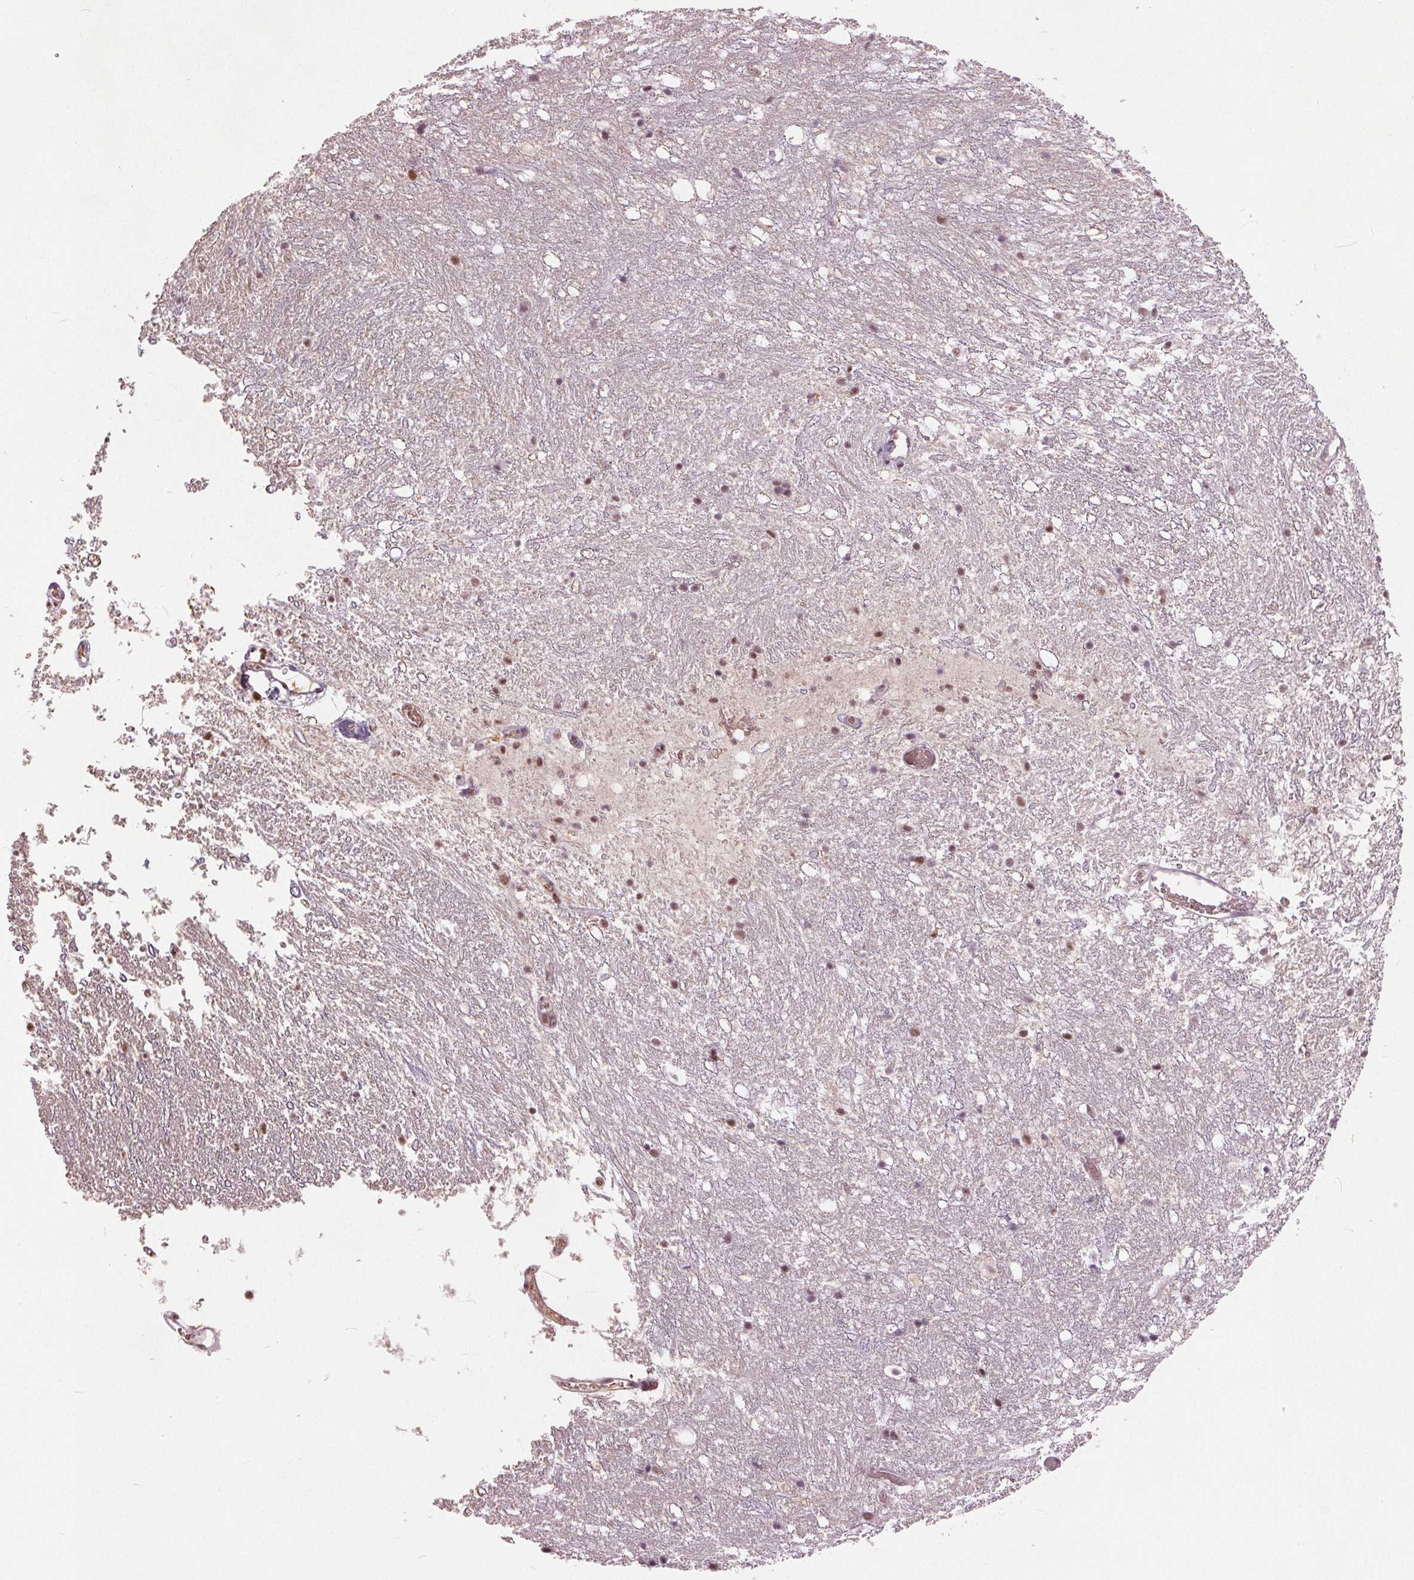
{"staining": {"intensity": "moderate", "quantity": "<25%", "location": "nuclear"}, "tissue": "hippocampus", "cell_type": "Glial cells", "image_type": "normal", "snomed": [{"axis": "morphology", "description": "Normal tissue, NOS"}, {"axis": "topography", "description": "Hippocampus"}], "caption": "Moderate nuclear positivity is seen in about <25% of glial cells in normal hippocampus.", "gene": "TTC34", "patient": {"sex": "female", "age": 52}}